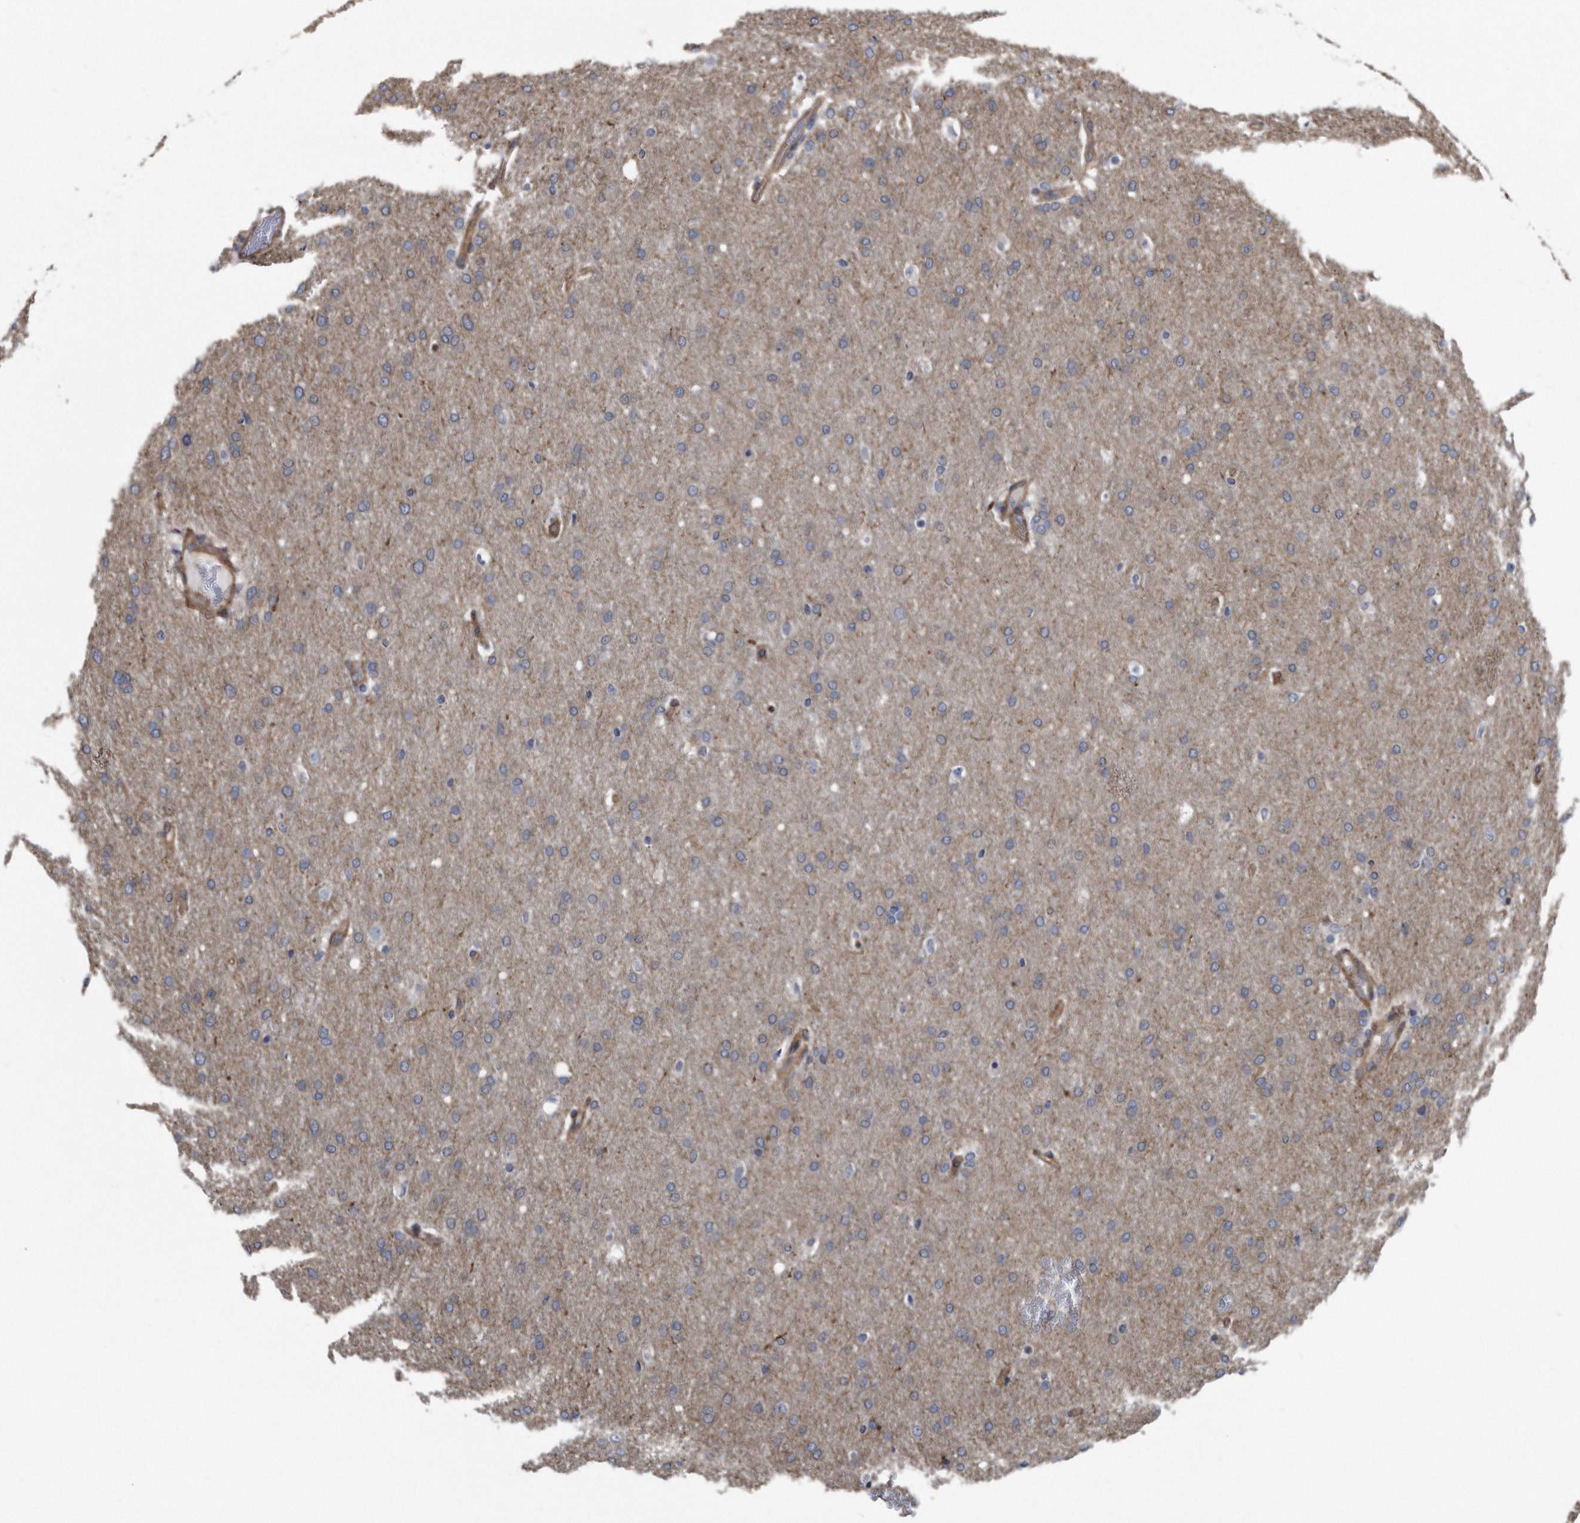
{"staining": {"intensity": "negative", "quantity": "none", "location": "none"}, "tissue": "glioma", "cell_type": "Tumor cells", "image_type": "cancer", "snomed": [{"axis": "morphology", "description": "Glioma, malignant, Low grade"}, {"axis": "topography", "description": "Brain"}], "caption": "Image shows no significant protein positivity in tumor cells of malignant low-grade glioma.", "gene": "ARMCX1", "patient": {"sex": "female", "age": 37}}